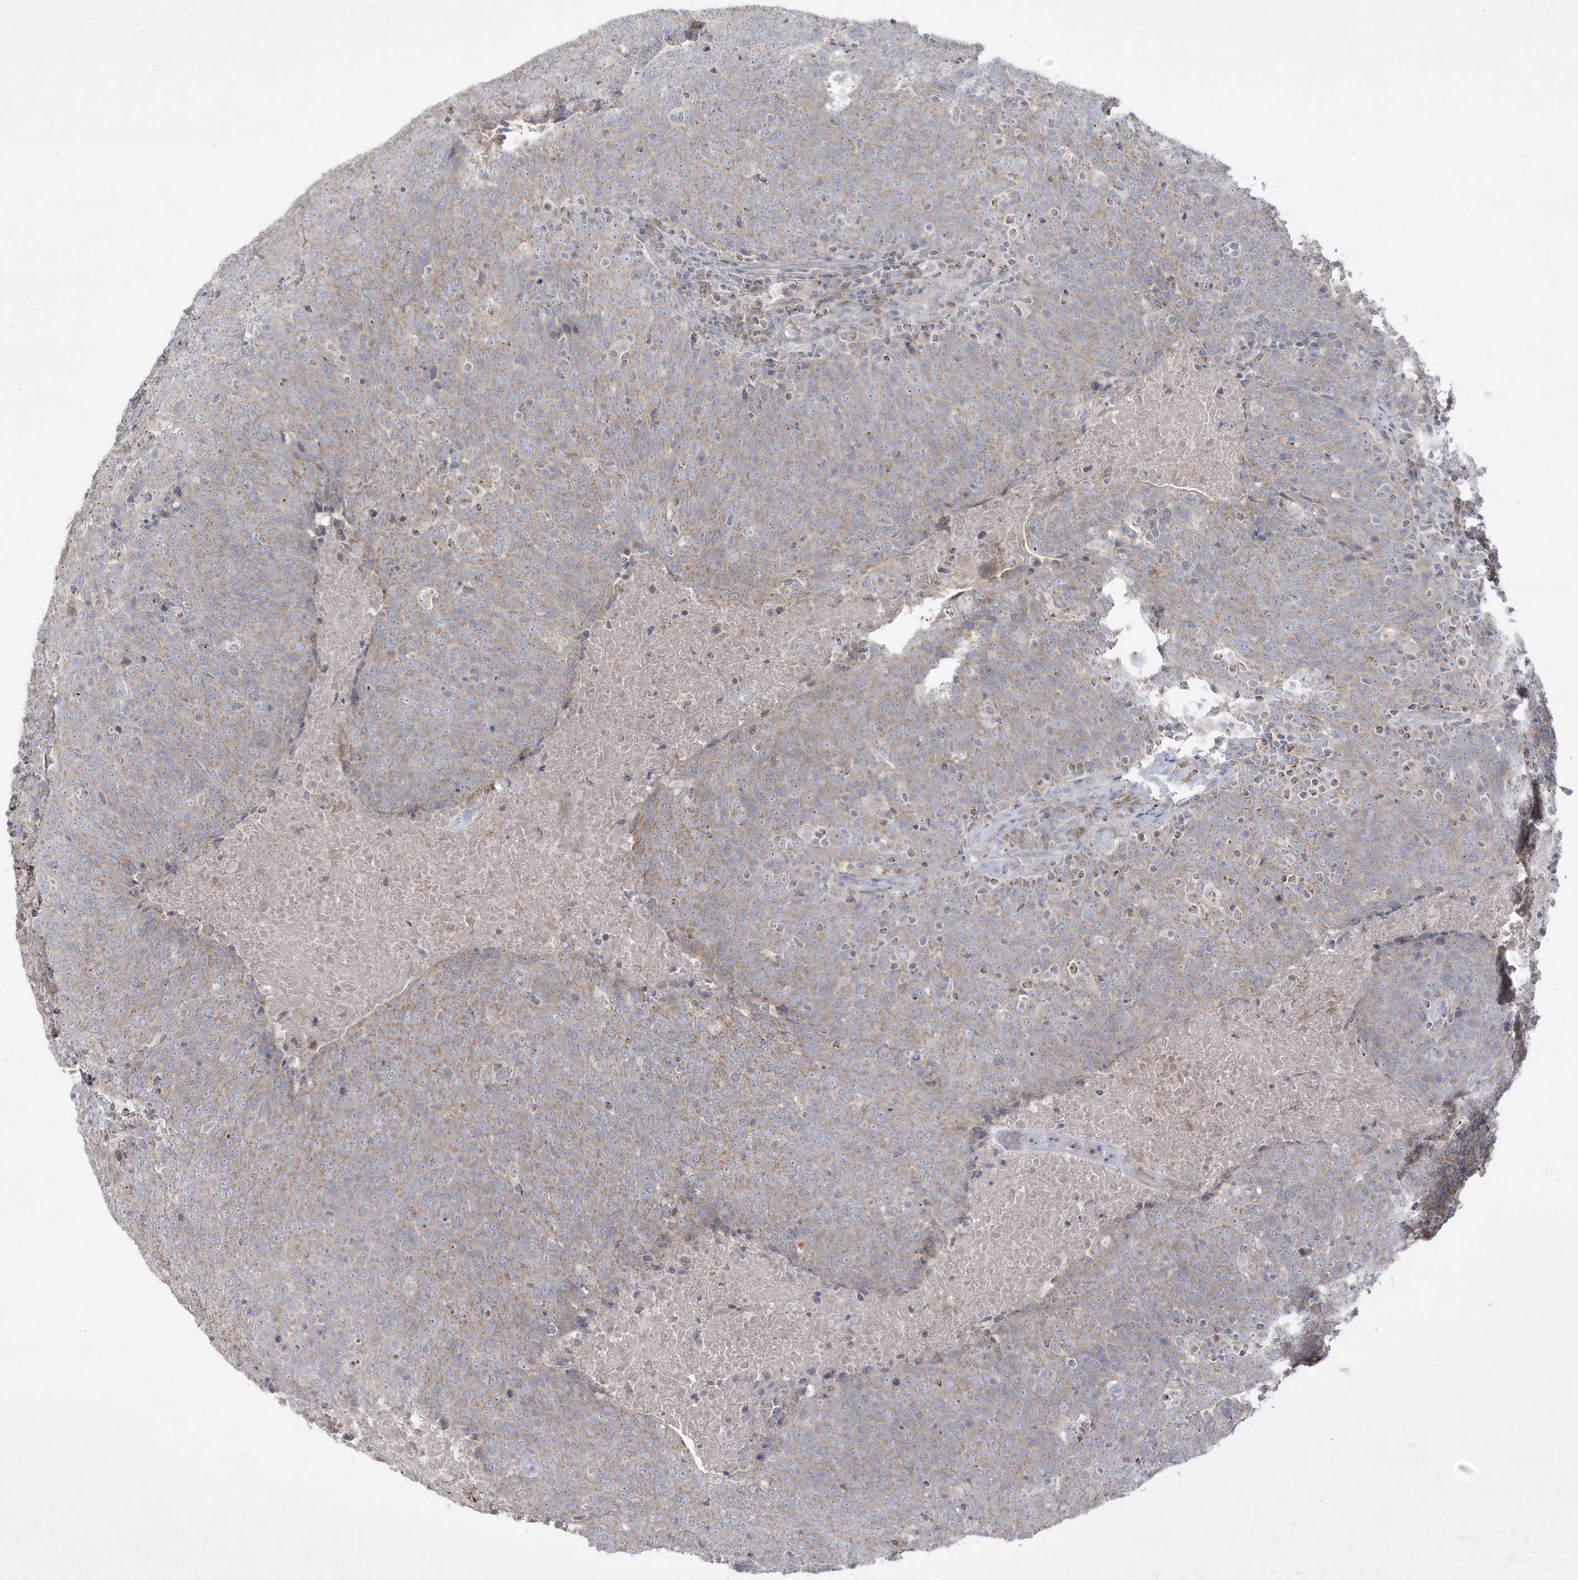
{"staining": {"intensity": "weak", "quantity": ">75%", "location": "cytoplasmic/membranous"}, "tissue": "head and neck cancer", "cell_type": "Tumor cells", "image_type": "cancer", "snomed": [{"axis": "morphology", "description": "Squamous cell carcinoma, NOS"}, {"axis": "morphology", "description": "Squamous cell carcinoma, metastatic, NOS"}, {"axis": "topography", "description": "Lymph node"}, {"axis": "topography", "description": "Head-Neck"}], "caption": "Human head and neck metastatic squamous cell carcinoma stained with a protein marker displays weak staining in tumor cells.", "gene": "ADAMTSL3", "patient": {"sex": "male", "age": 62}}